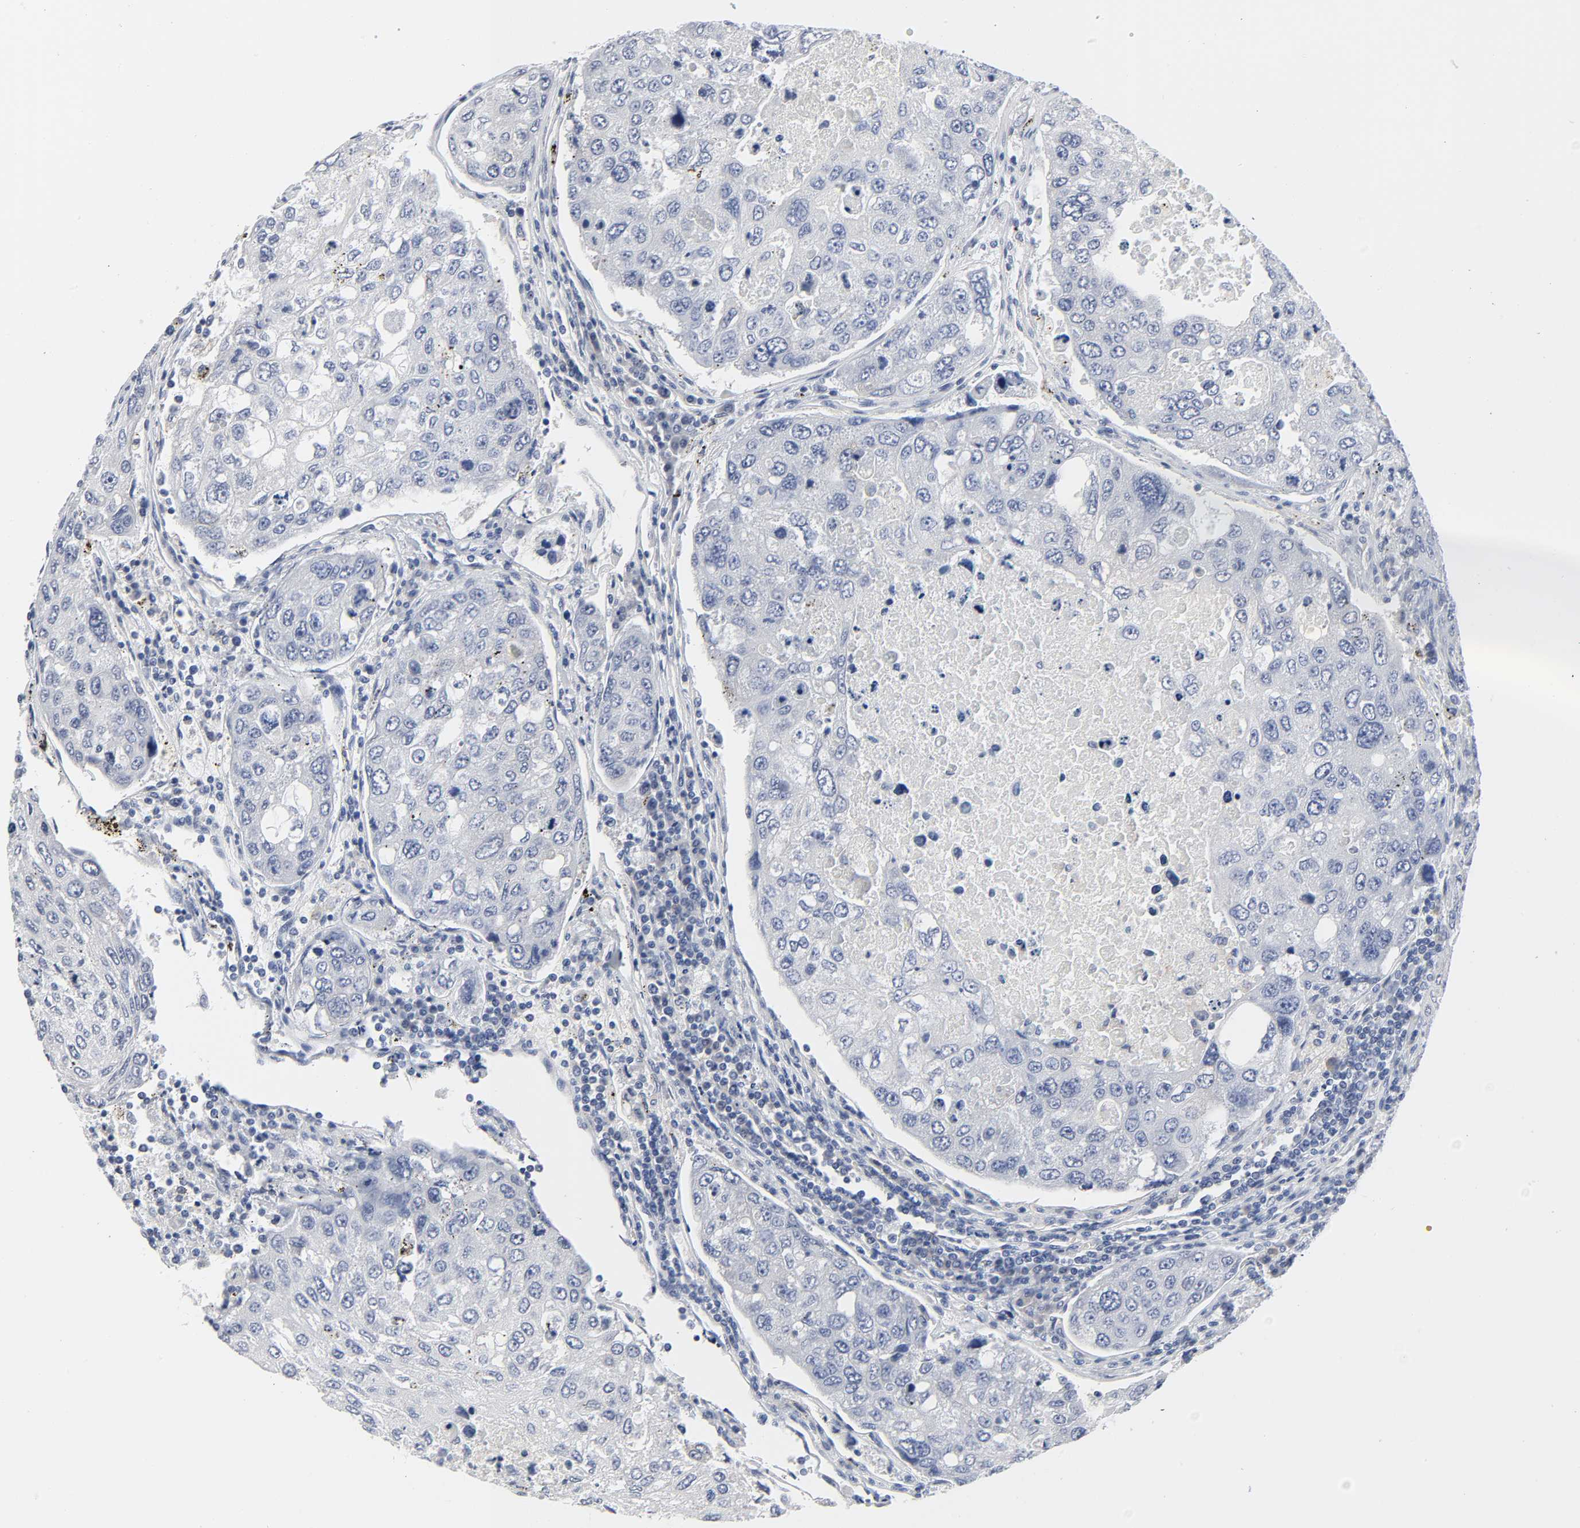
{"staining": {"intensity": "negative", "quantity": "none", "location": "none"}, "tissue": "urothelial cancer", "cell_type": "Tumor cells", "image_type": "cancer", "snomed": [{"axis": "morphology", "description": "Urothelial carcinoma, High grade"}, {"axis": "topography", "description": "Lymph node"}, {"axis": "topography", "description": "Urinary bladder"}], "caption": "Immunohistochemistry (IHC) micrograph of neoplastic tissue: human high-grade urothelial carcinoma stained with DAB (3,3'-diaminobenzidine) demonstrates no significant protein staining in tumor cells.", "gene": "SALL2", "patient": {"sex": "male", "age": 51}}